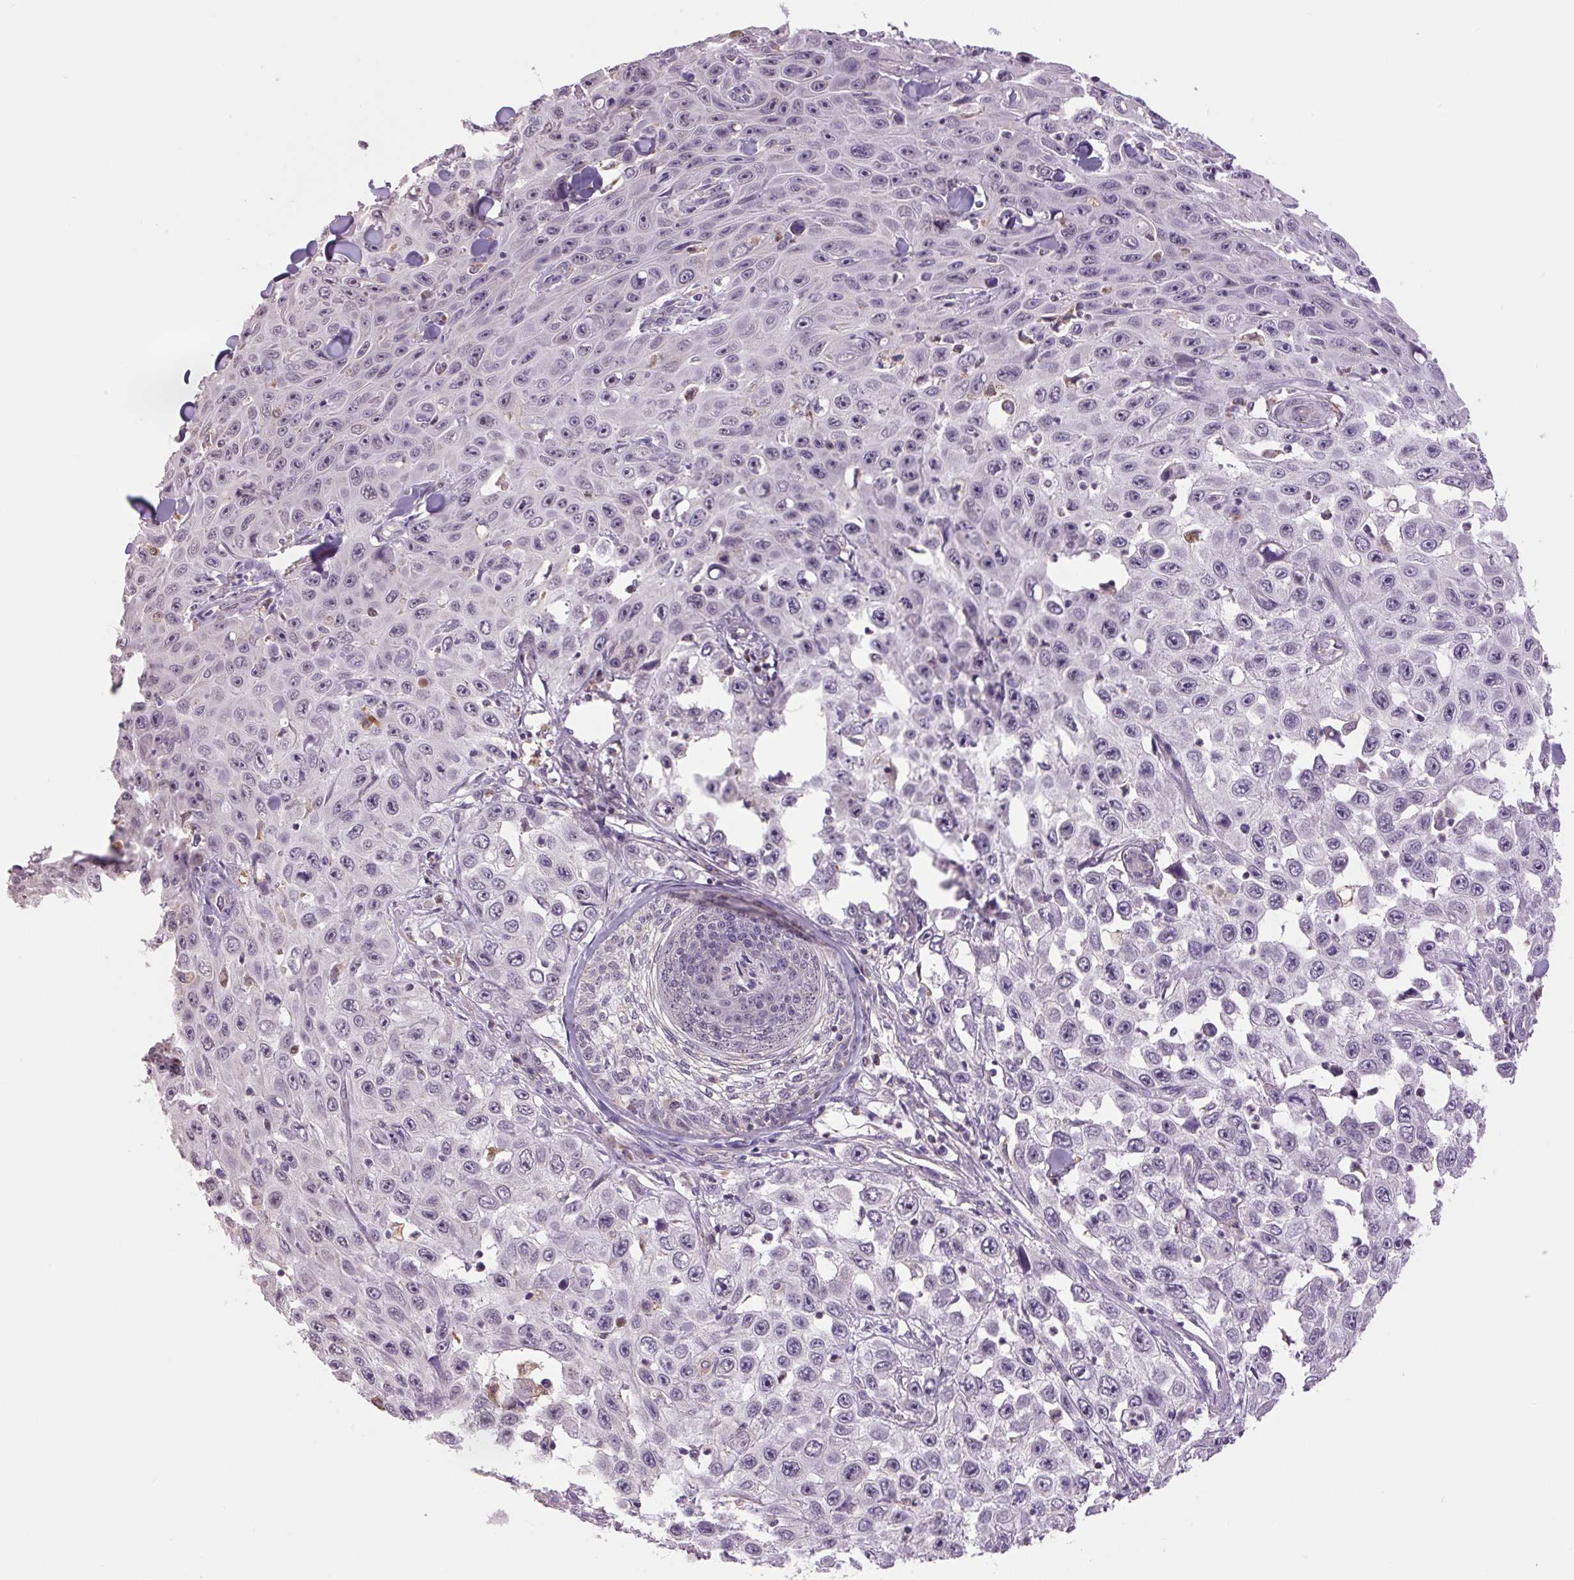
{"staining": {"intensity": "negative", "quantity": "none", "location": "none"}, "tissue": "skin cancer", "cell_type": "Tumor cells", "image_type": "cancer", "snomed": [{"axis": "morphology", "description": "Squamous cell carcinoma, NOS"}, {"axis": "topography", "description": "Skin"}], "caption": "High power microscopy histopathology image of an IHC histopathology image of squamous cell carcinoma (skin), revealing no significant expression in tumor cells.", "gene": "SGF29", "patient": {"sex": "male", "age": 82}}